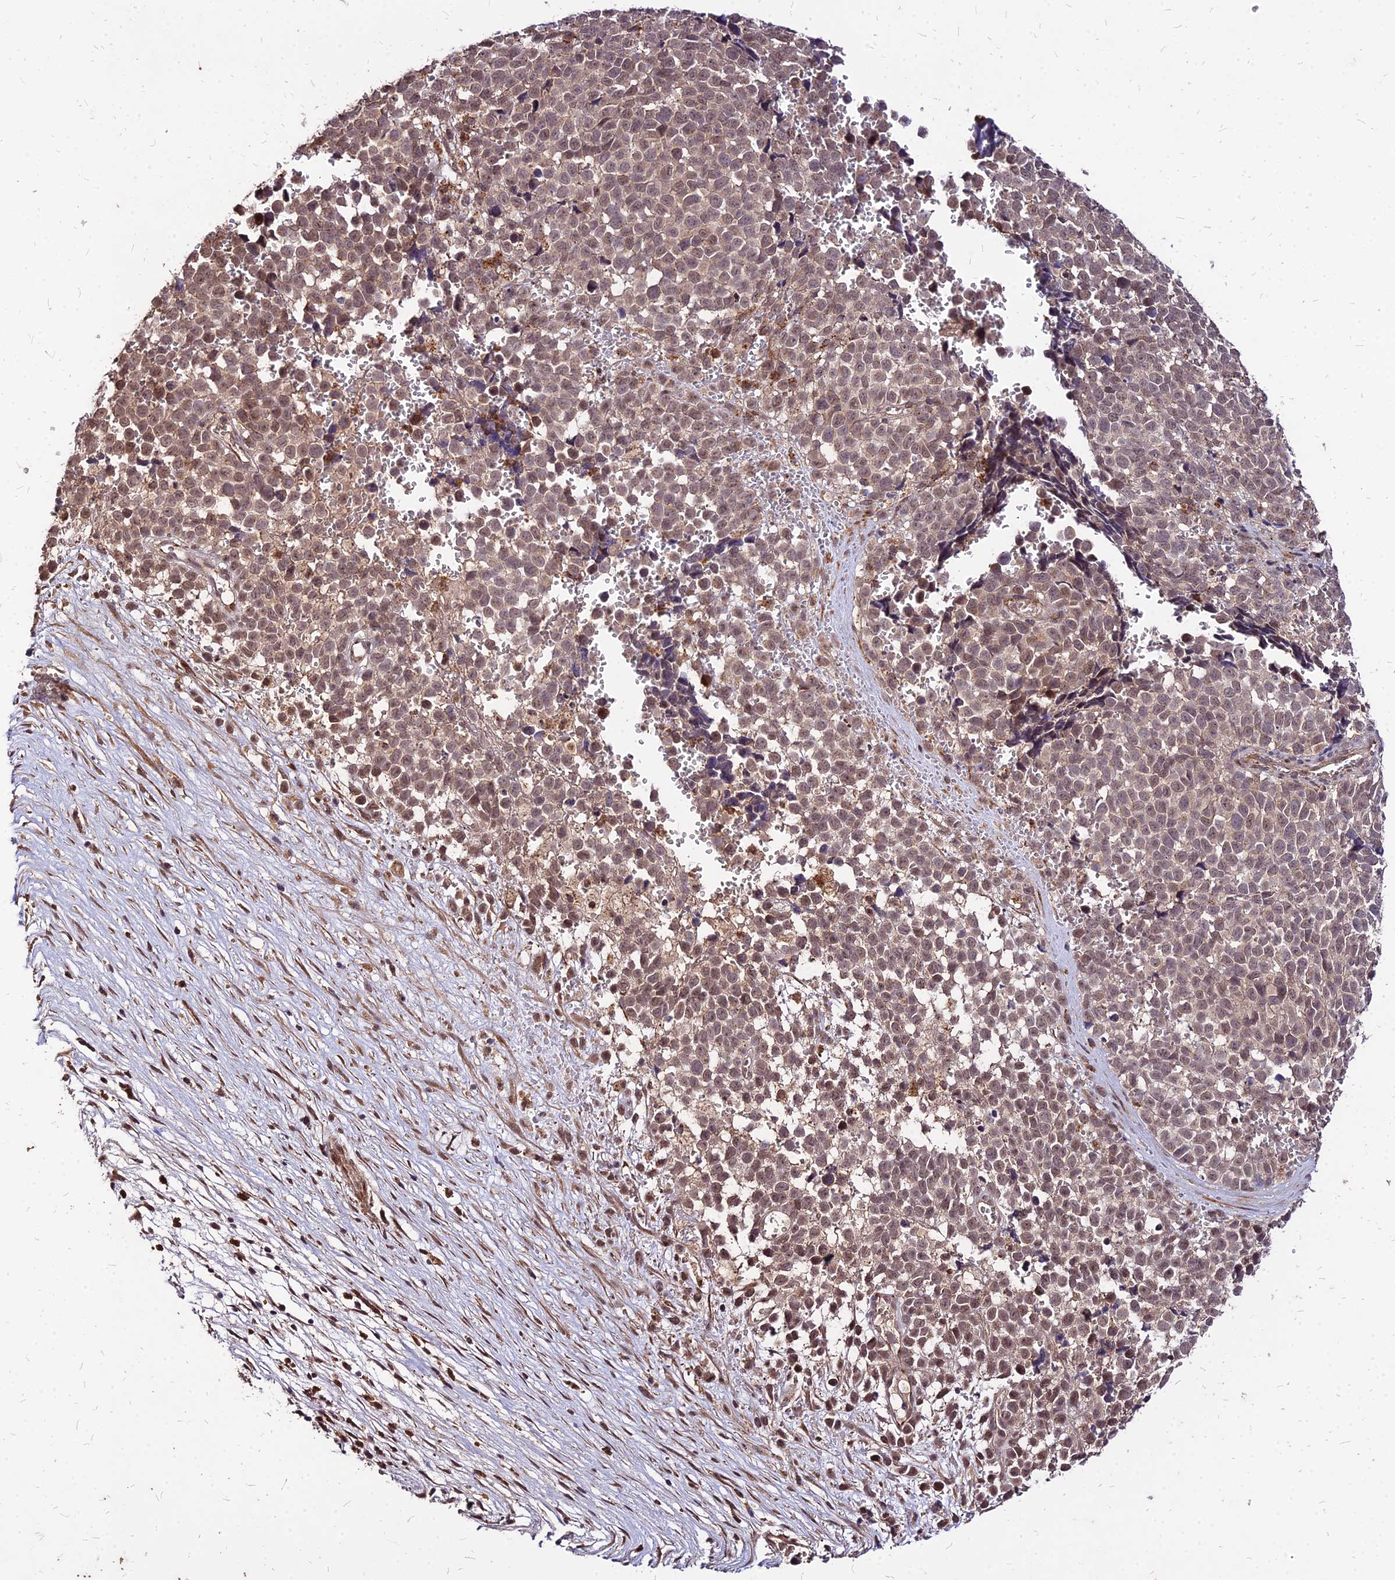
{"staining": {"intensity": "weak", "quantity": ">75%", "location": "cytoplasmic/membranous,nuclear"}, "tissue": "melanoma", "cell_type": "Tumor cells", "image_type": "cancer", "snomed": [{"axis": "morphology", "description": "Malignant melanoma, NOS"}, {"axis": "topography", "description": "Nose, NOS"}], "caption": "This is an image of IHC staining of malignant melanoma, which shows weak staining in the cytoplasmic/membranous and nuclear of tumor cells.", "gene": "APBA3", "patient": {"sex": "female", "age": 48}}